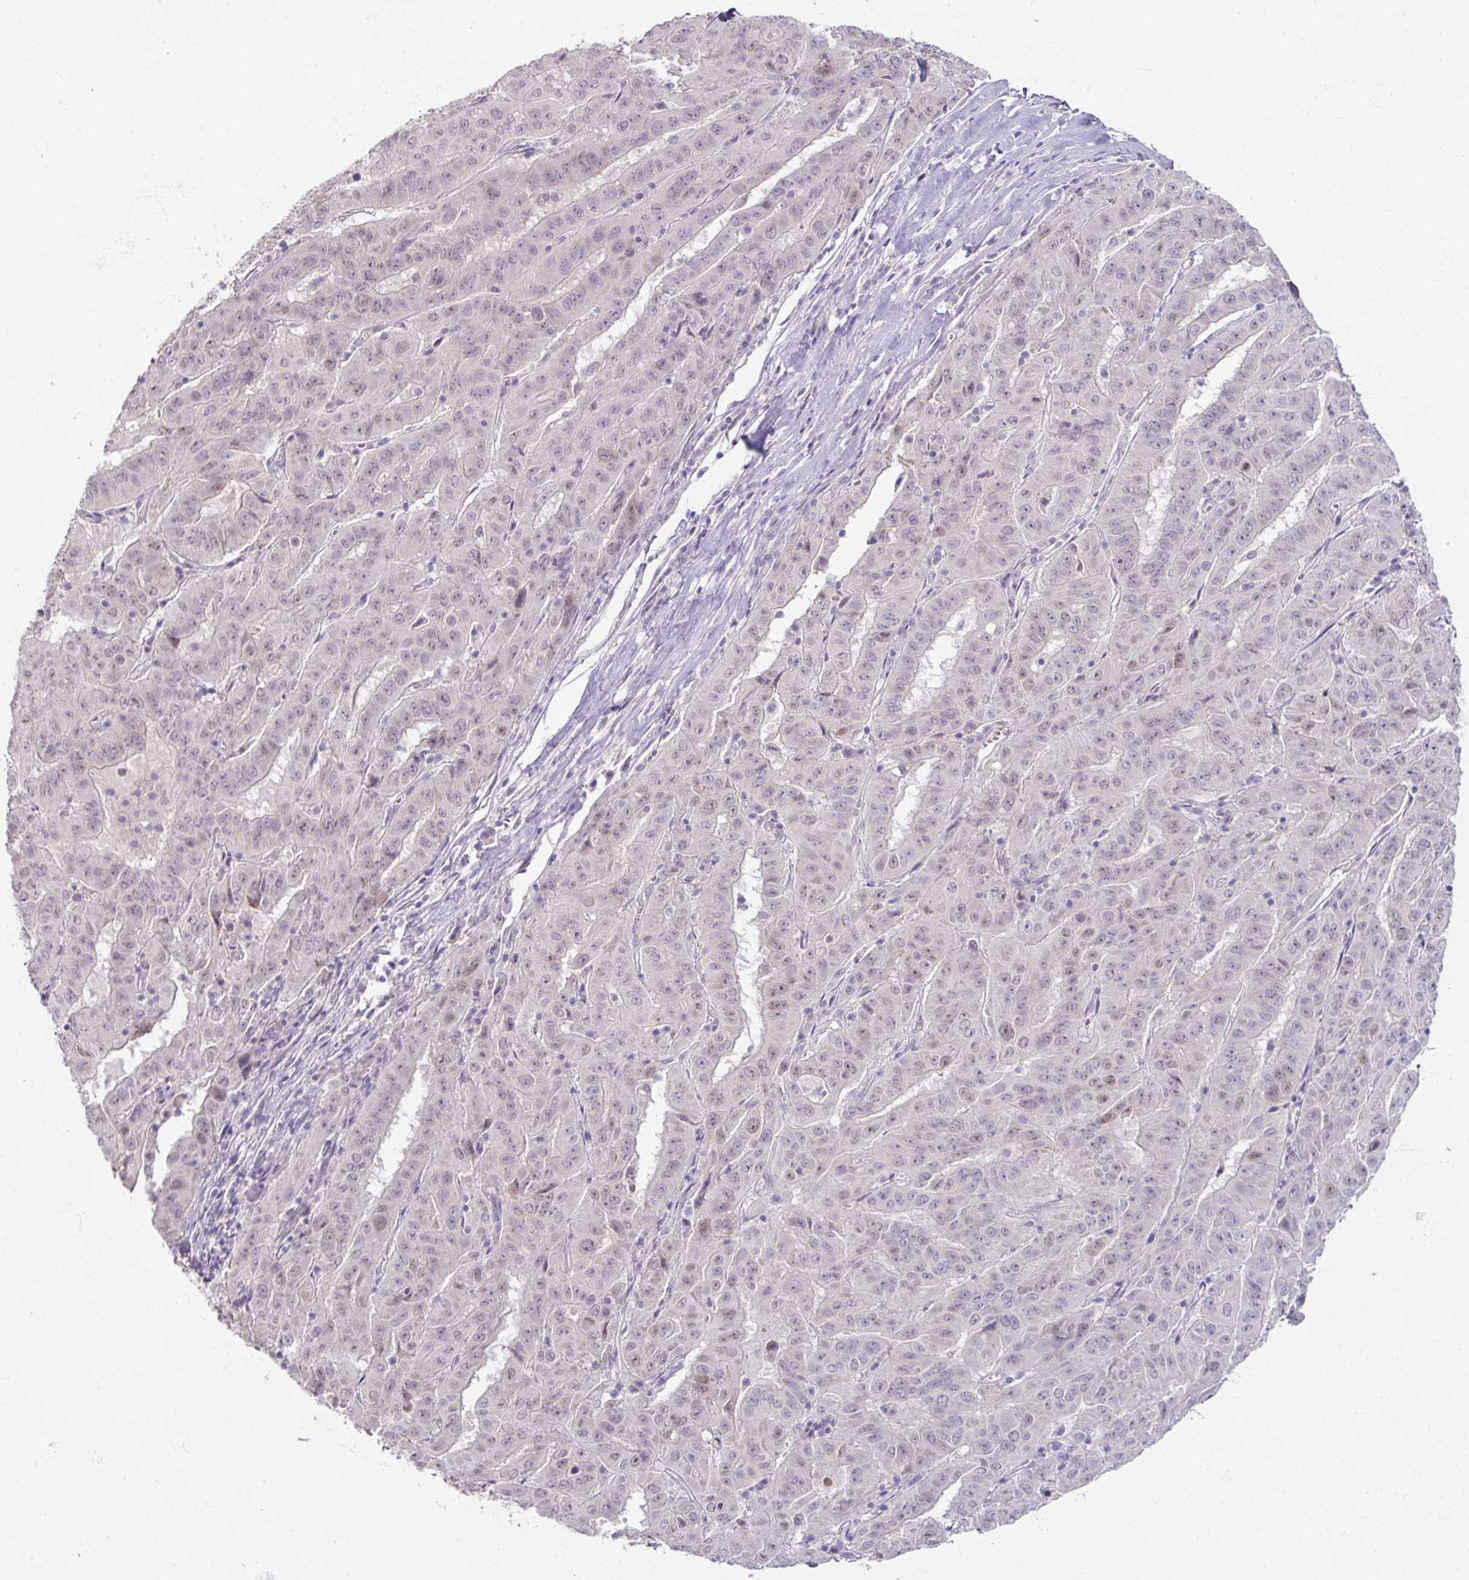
{"staining": {"intensity": "weak", "quantity": "<25%", "location": "nuclear"}, "tissue": "pancreatic cancer", "cell_type": "Tumor cells", "image_type": "cancer", "snomed": [{"axis": "morphology", "description": "Adenocarcinoma, NOS"}, {"axis": "topography", "description": "Pancreas"}], "caption": "The immunohistochemistry photomicrograph has no significant expression in tumor cells of pancreatic cancer tissue.", "gene": "SOX11", "patient": {"sex": "male", "age": 63}}